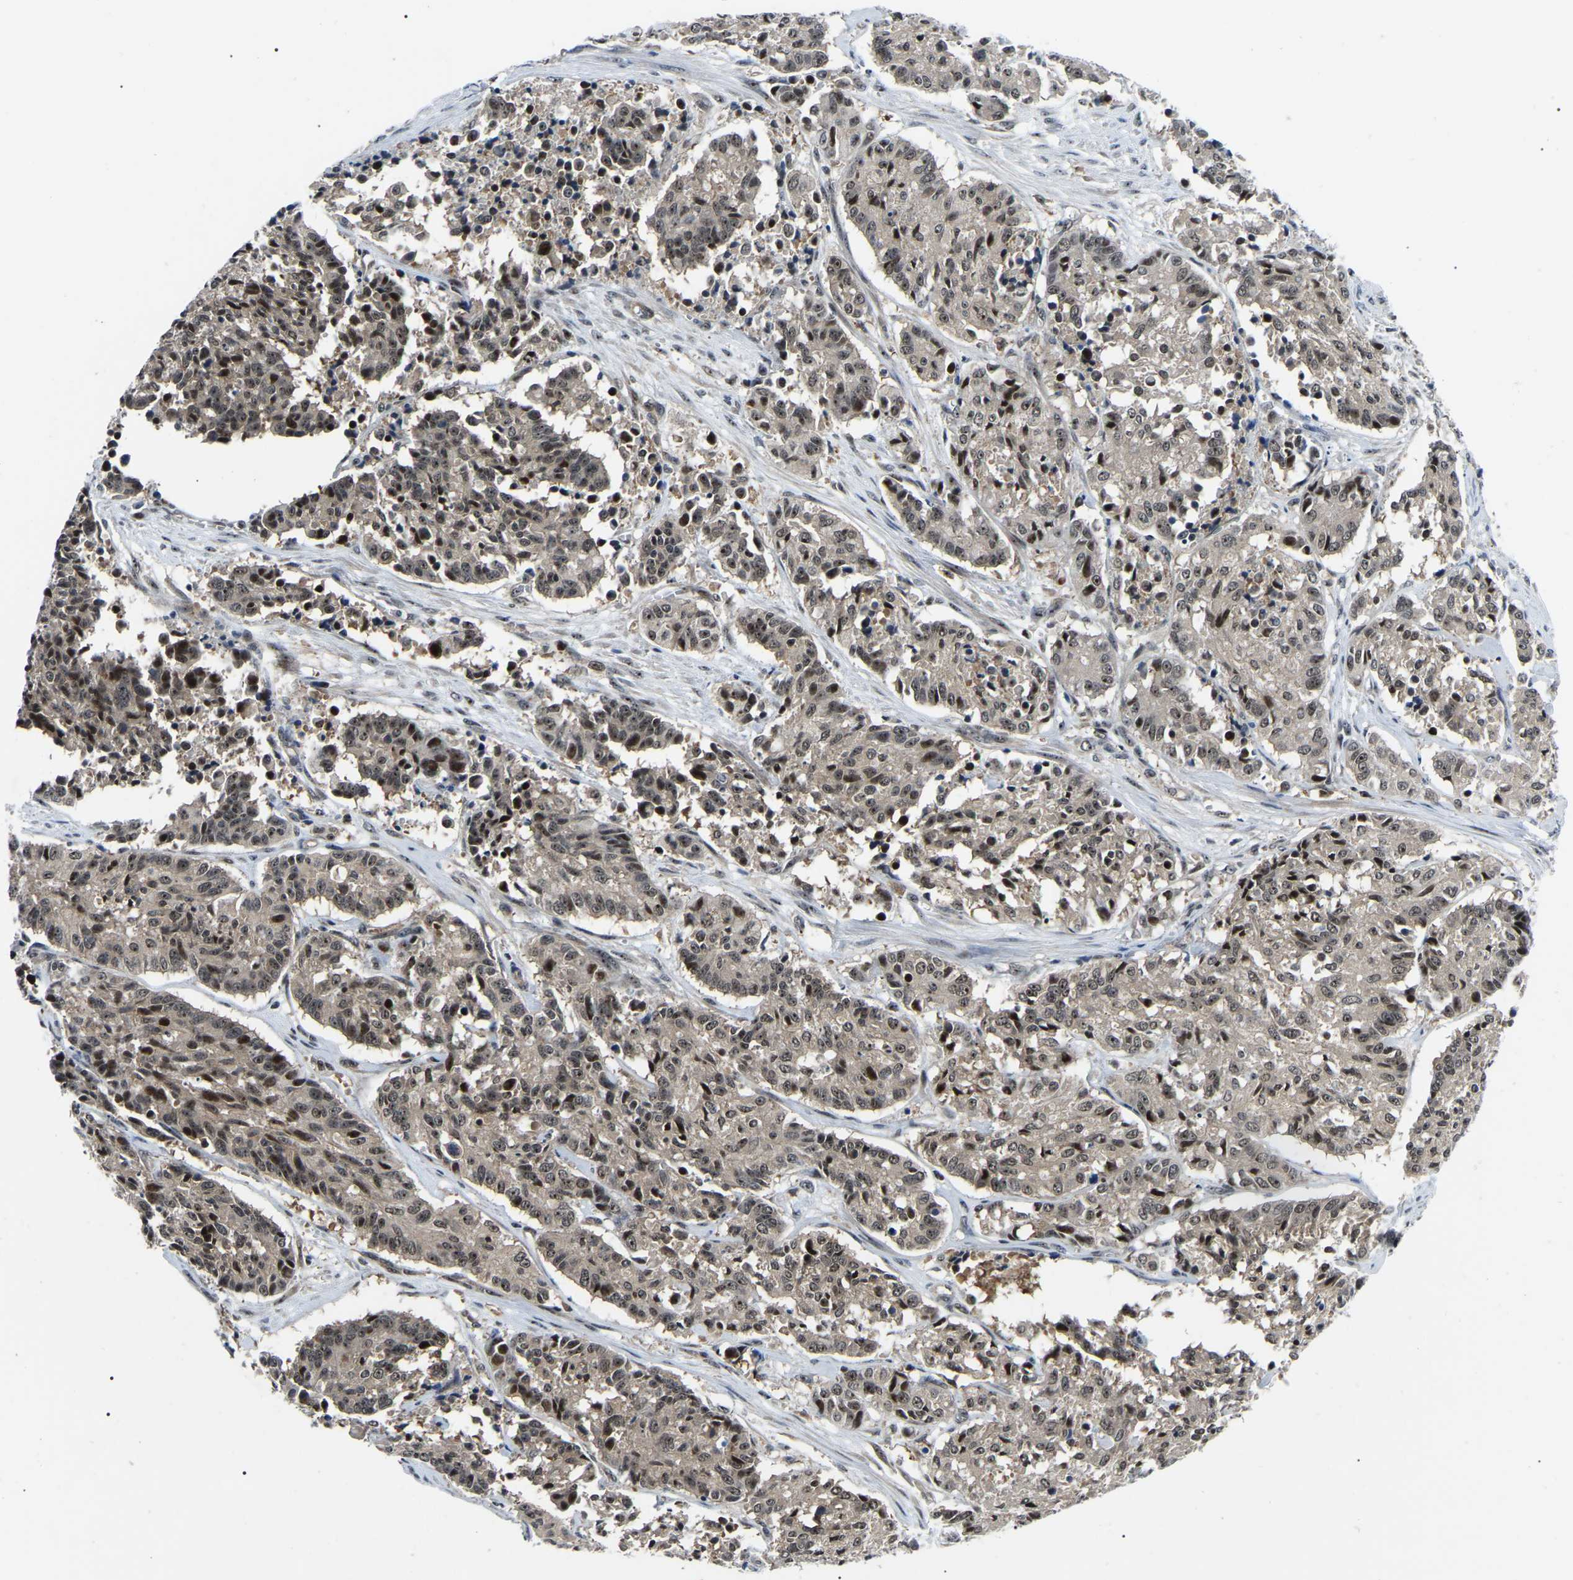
{"staining": {"intensity": "moderate", "quantity": ">75%", "location": "nuclear"}, "tissue": "cervical cancer", "cell_type": "Tumor cells", "image_type": "cancer", "snomed": [{"axis": "morphology", "description": "Squamous cell carcinoma, NOS"}, {"axis": "topography", "description": "Cervix"}], "caption": "This is an image of IHC staining of cervical cancer, which shows moderate positivity in the nuclear of tumor cells.", "gene": "RRP1B", "patient": {"sex": "female", "age": 35}}